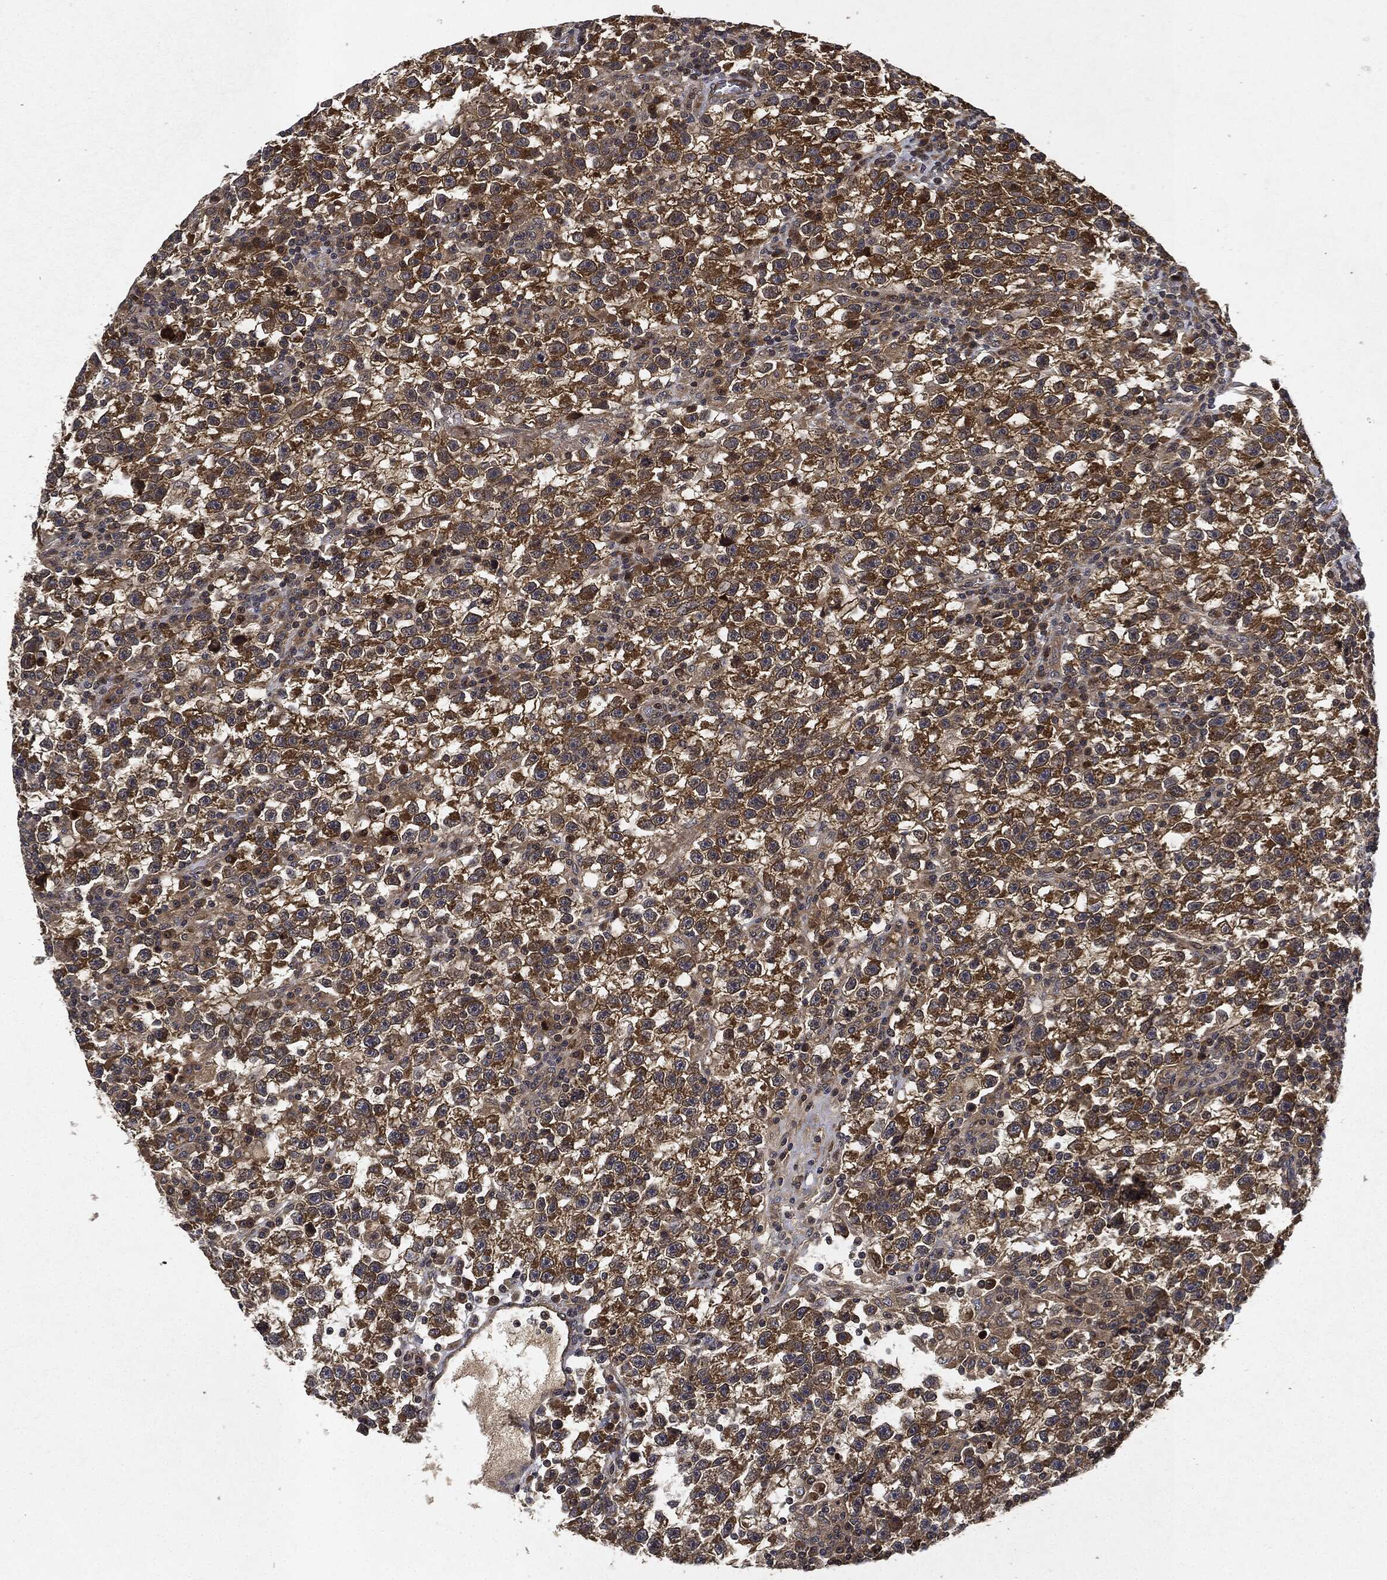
{"staining": {"intensity": "strong", "quantity": ">75%", "location": "cytoplasmic/membranous"}, "tissue": "testis cancer", "cell_type": "Tumor cells", "image_type": "cancer", "snomed": [{"axis": "morphology", "description": "Seminoma, NOS"}, {"axis": "topography", "description": "Testis"}], "caption": "Protein expression analysis of human testis cancer (seminoma) reveals strong cytoplasmic/membranous expression in about >75% of tumor cells.", "gene": "MLST8", "patient": {"sex": "male", "age": 47}}